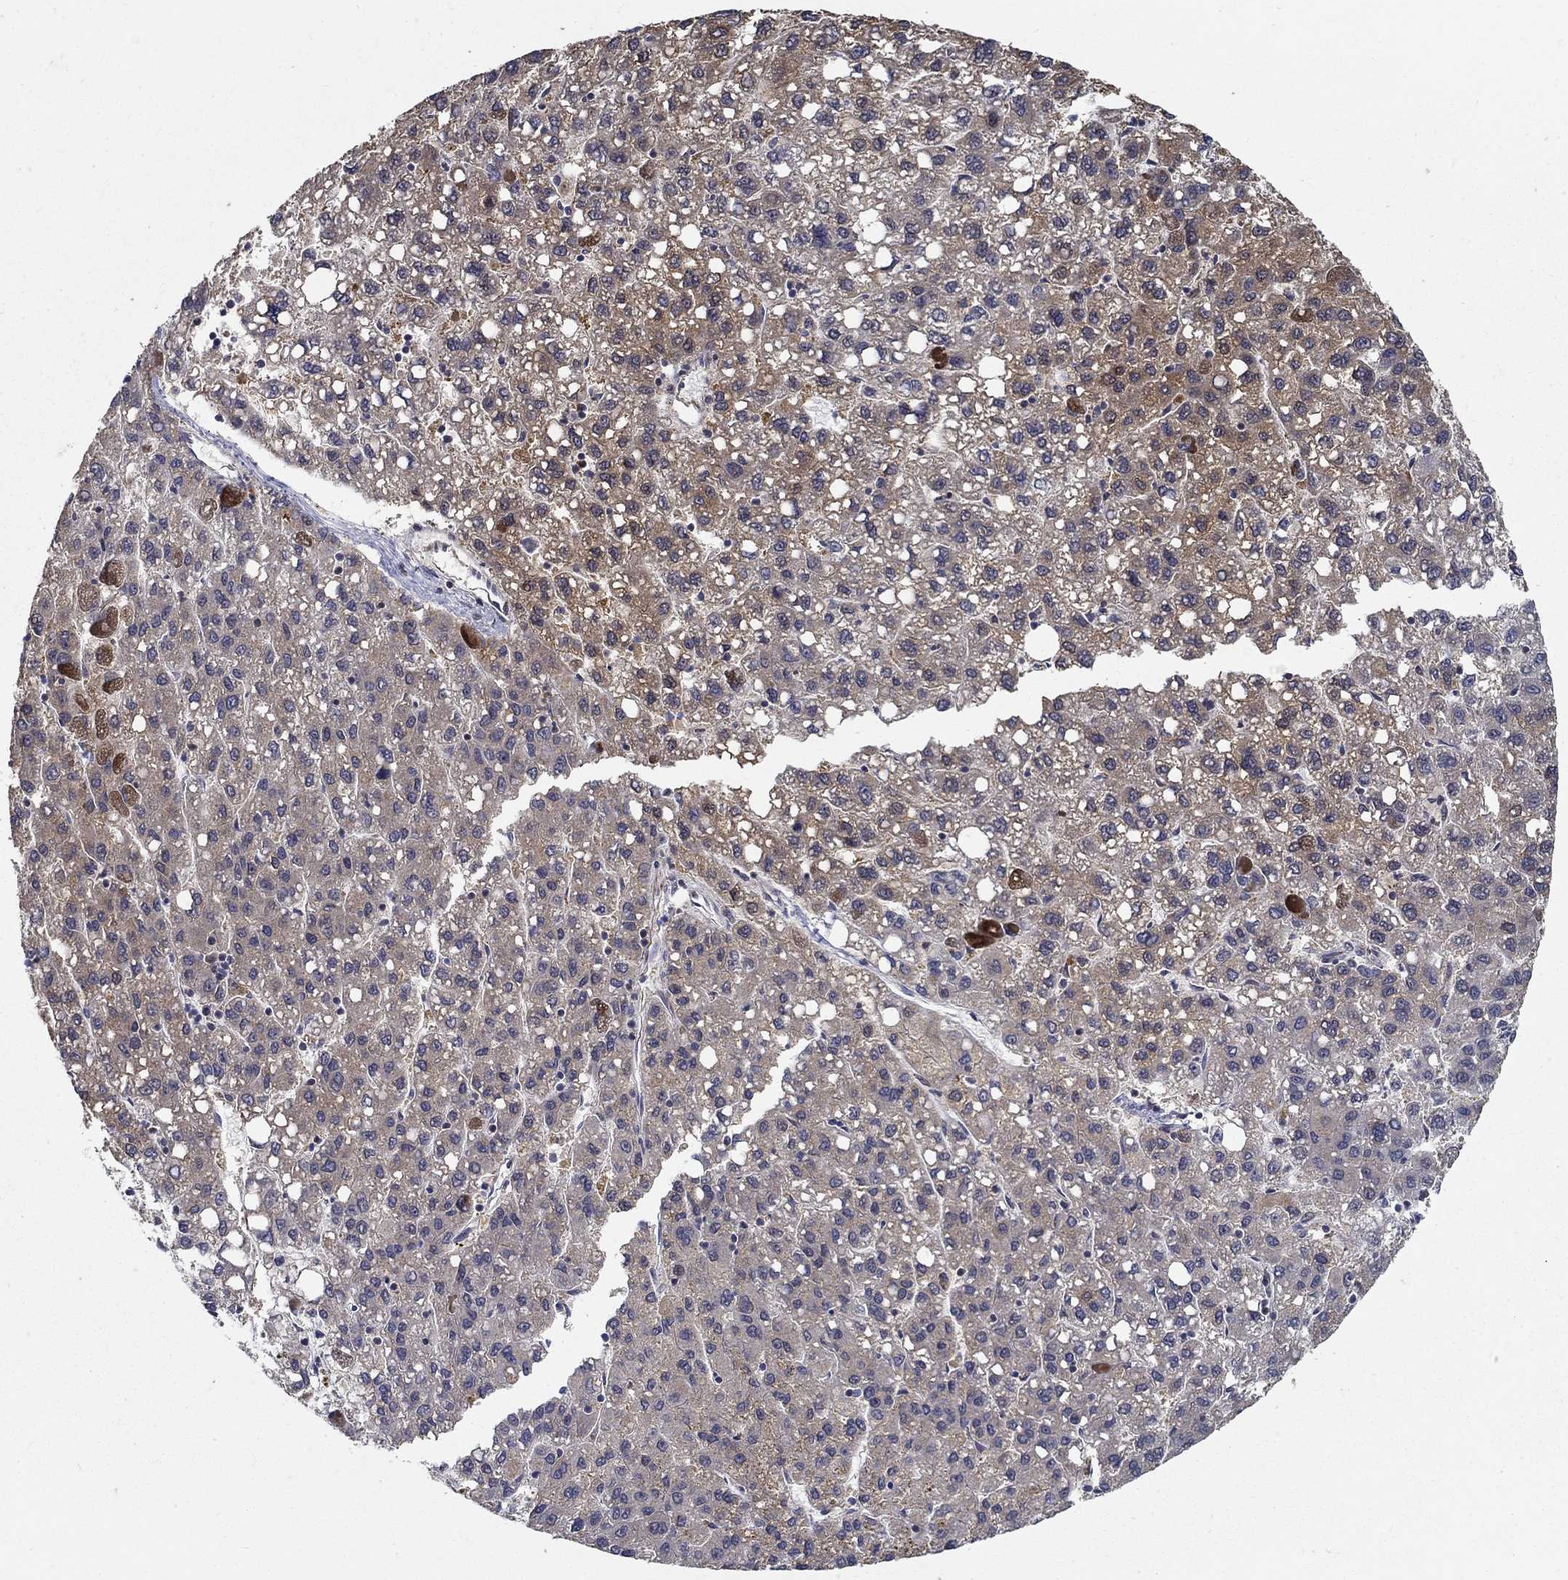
{"staining": {"intensity": "moderate", "quantity": "<25%", "location": "cytoplasmic/membranous"}, "tissue": "liver cancer", "cell_type": "Tumor cells", "image_type": "cancer", "snomed": [{"axis": "morphology", "description": "Carcinoma, Hepatocellular, NOS"}, {"axis": "topography", "description": "Liver"}], "caption": "Immunohistochemistry (IHC) micrograph of human hepatocellular carcinoma (liver) stained for a protein (brown), which exhibits low levels of moderate cytoplasmic/membranous staining in approximately <25% of tumor cells.", "gene": "ZNF594", "patient": {"sex": "female", "age": 82}}